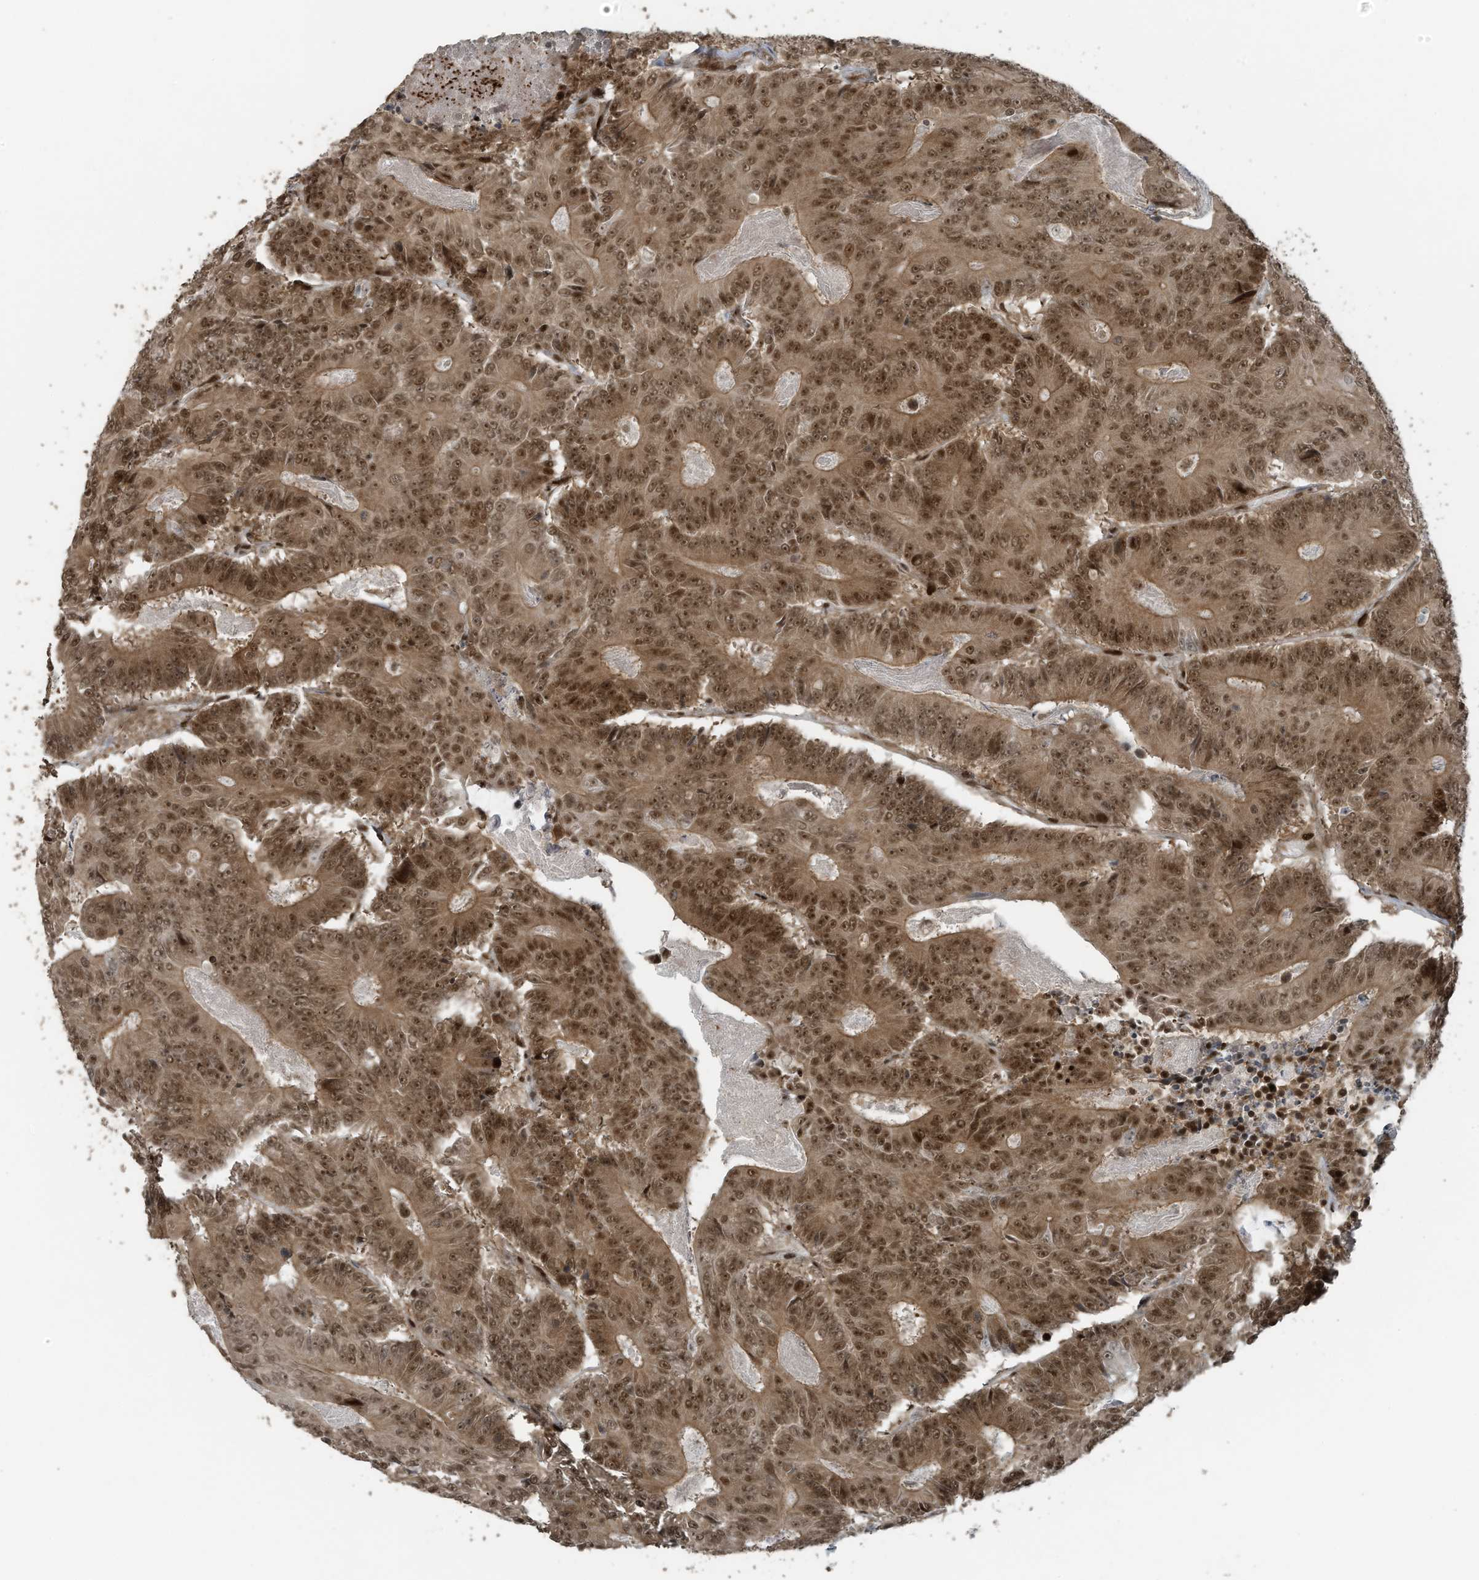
{"staining": {"intensity": "moderate", "quantity": ">75%", "location": "cytoplasmic/membranous,nuclear"}, "tissue": "colorectal cancer", "cell_type": "Tumor cells", "image_type": "cancer", "snomed": [{"axis": "morphology", "description": "Adenocarcinoma, NOS"}, {"axis": "topography", "description": "Colon"}], "caption": "An IHC image of neoplastic tissue is shown. Protein staining in brown highlights moderate cytoplasmic/membranous and nuclear positivity in colorectal cancer (adenocarcinoma) within tumor cells. Immunohistochemistry stains the protein in brown and the nuclei are stained blue.", "gene": "PCNP", "patient": {"sex": "male", "age": 83}}